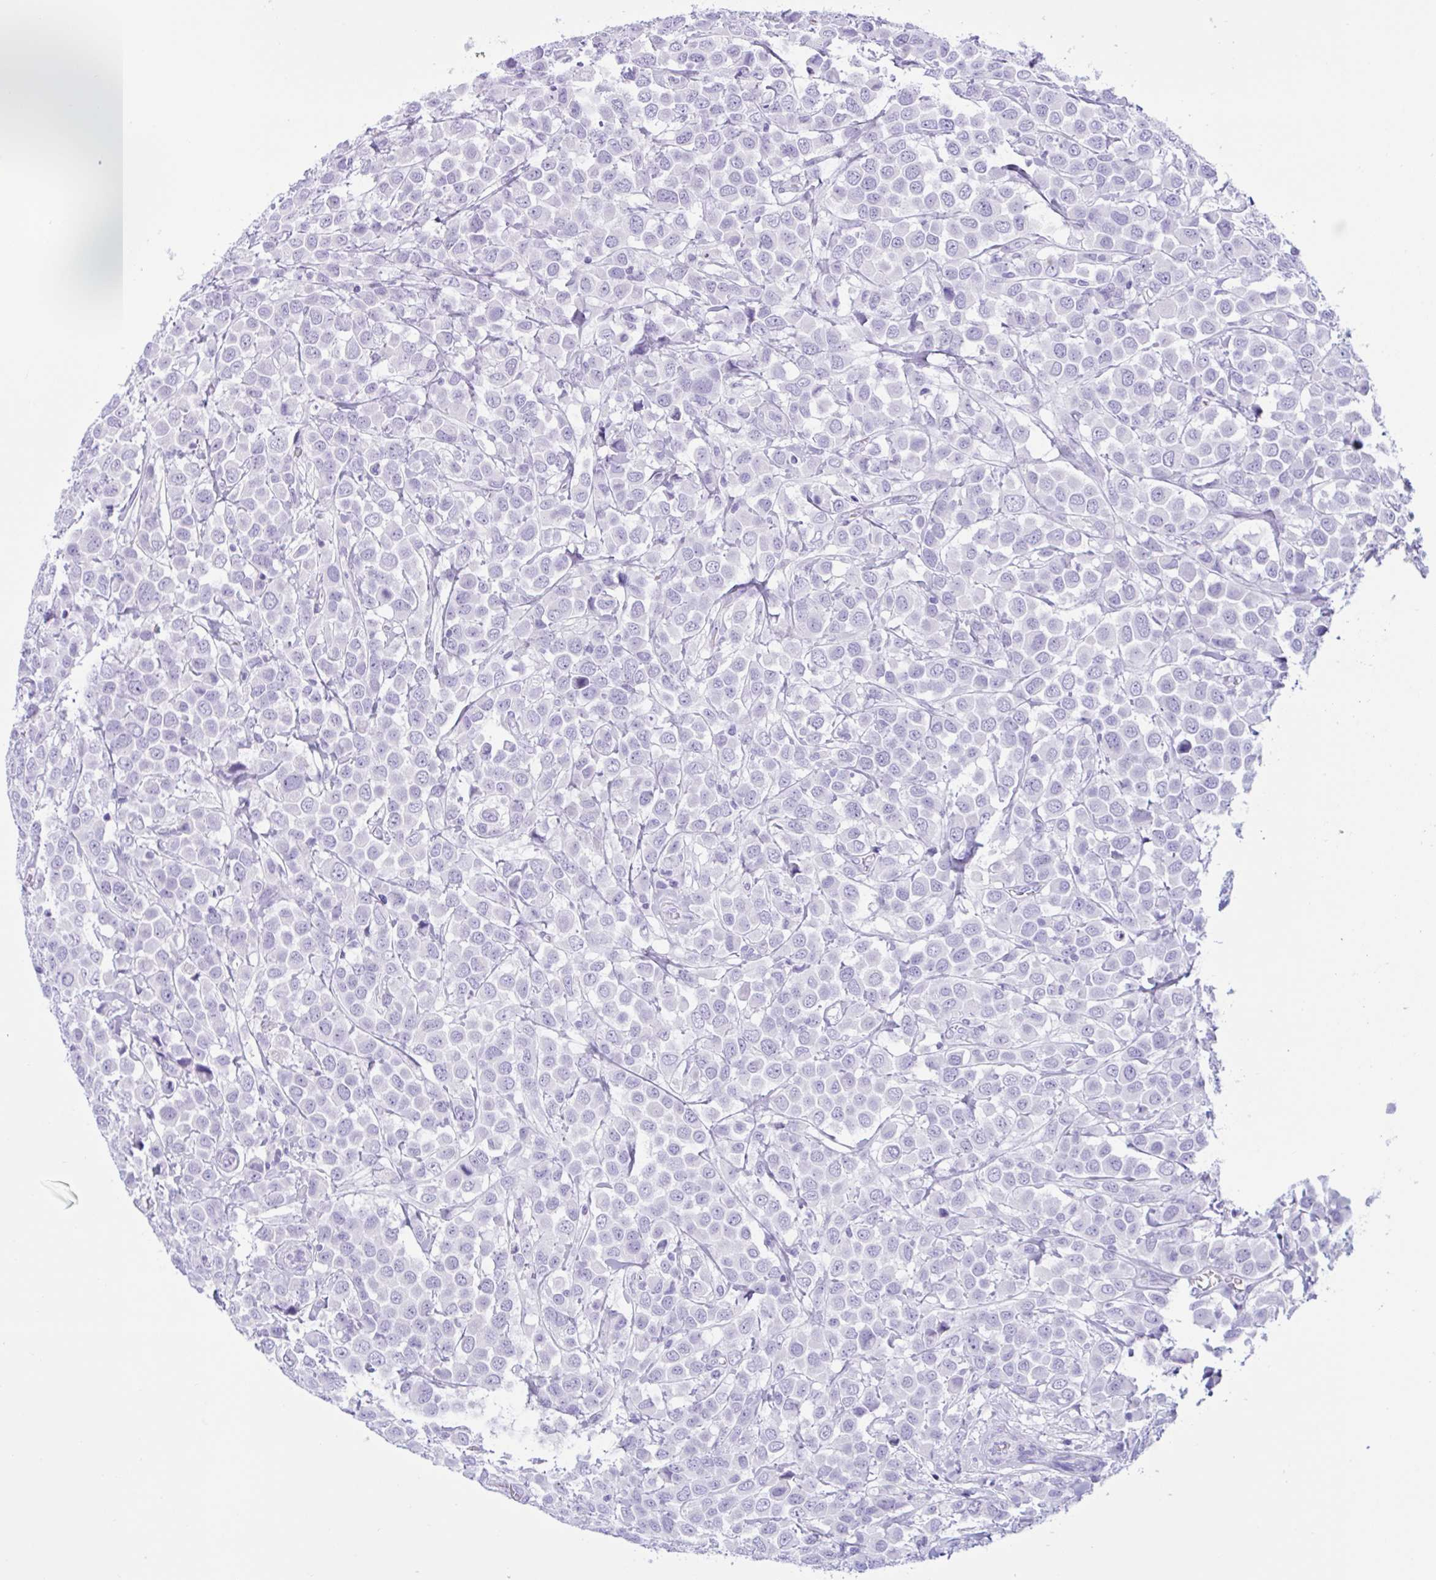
{"staining": {"intensity": "negative", "quantity": "none", "location": "none"}, "tissue": "breast cancer", "cell_type": "Tumor cells", "image_type": "cancer", "snomed": [{"axis": "morphology", "description": "Duct carcinoma"}, {"axis": "topography", "description": "Breast"}], "caption": "Tumor cells show no significant expression in infiltrating ductal carcinoma (breast).", "gene": "MRGPRG", "patient": {"sex": "female", "age": 61}}